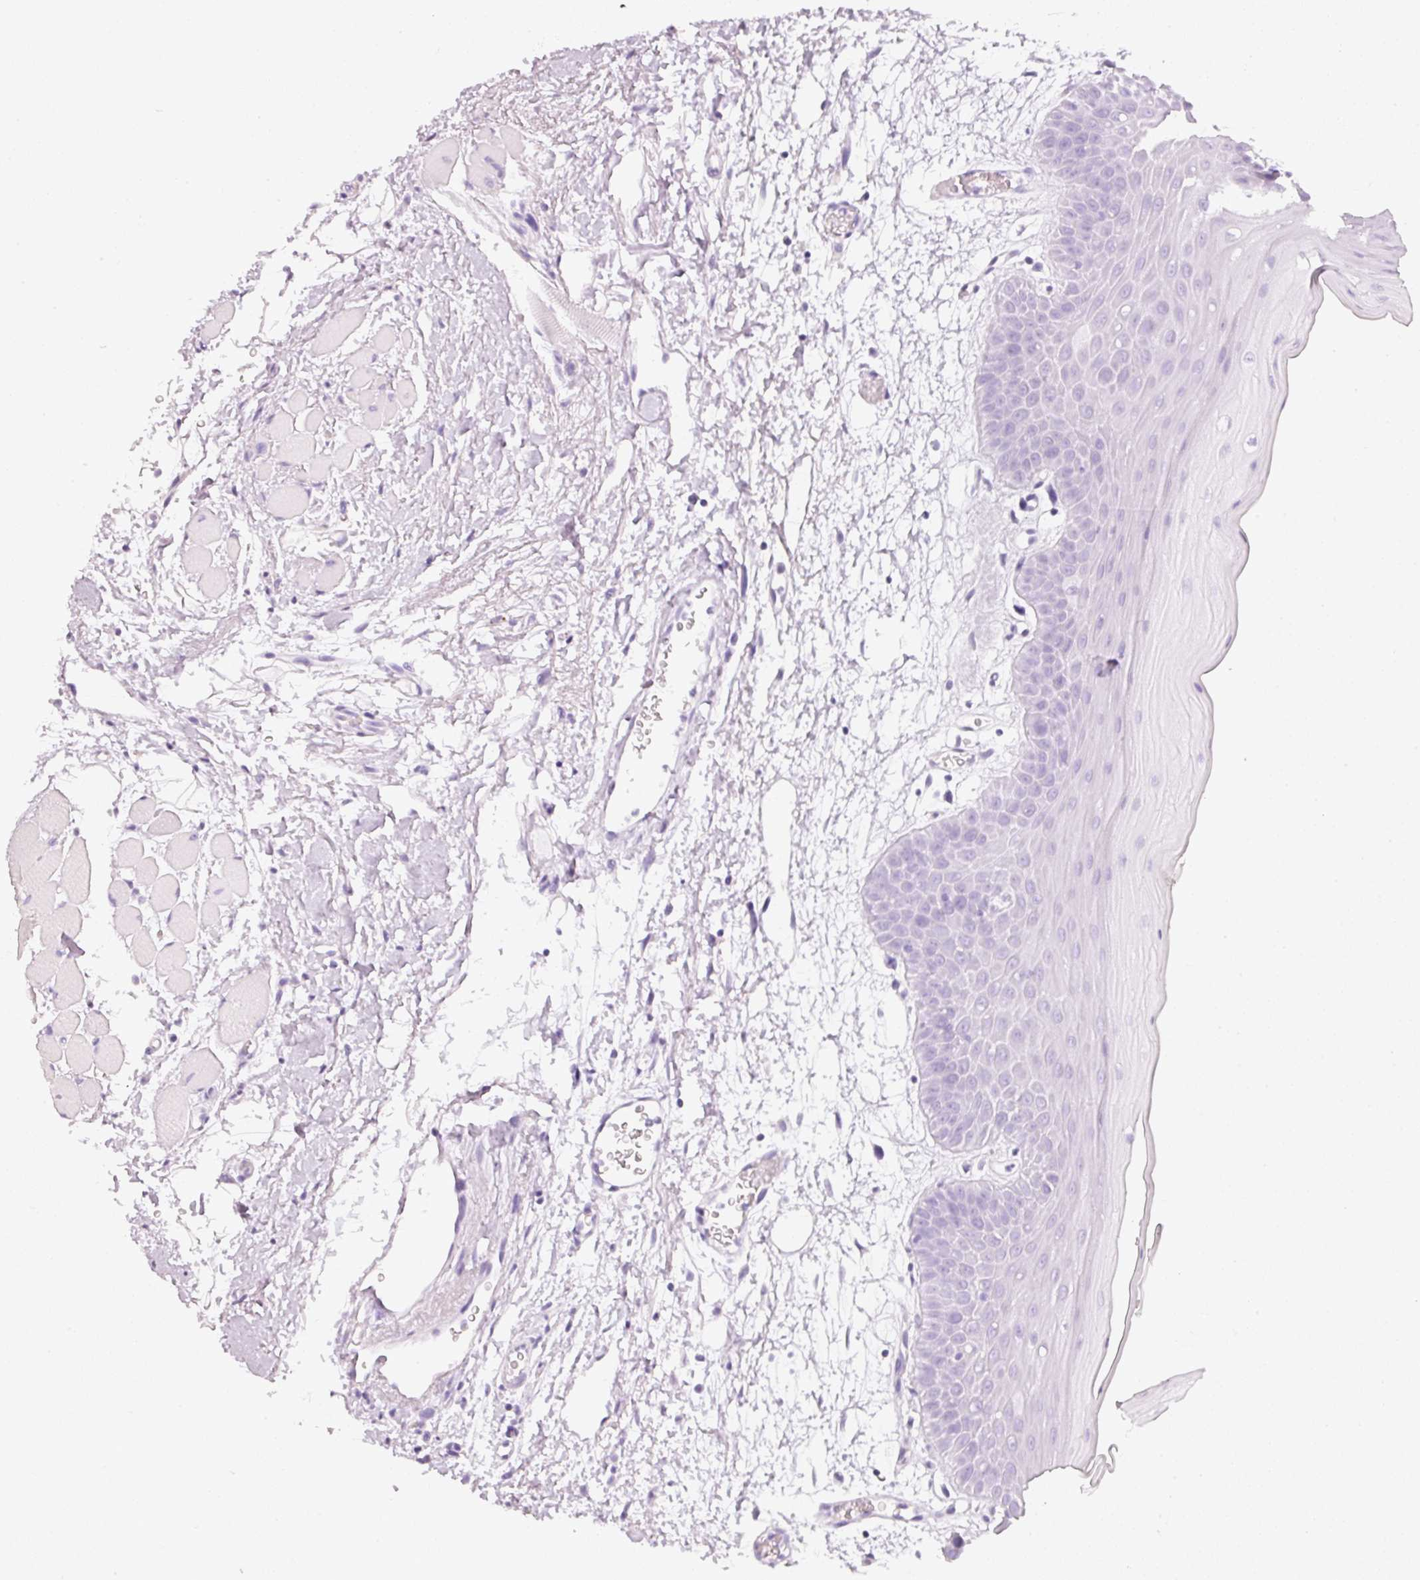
{"staining": {"intensity": "weak", "quantity": "<25%", "location": "cytoplasmic/membranous"}, "tissue": "oral mucosa", "cell_type": "Squamous epithelial cells", "image_type": "normal", "snomed": [{"axis": "morphology", "description": "Normal tissue, NOS"}, {"axis": "topography", "description": "Oral tissue"}, {"axis": "topography", "description": "Tounge, NOS"}], "caption": "Immunohistochemistry (IHC) of unremarkable oral mucosa exhibits no staining in squamous epithelial cells.", "gene": "MTHFD1L", "patient": {"sex": "female", "age": 59}}